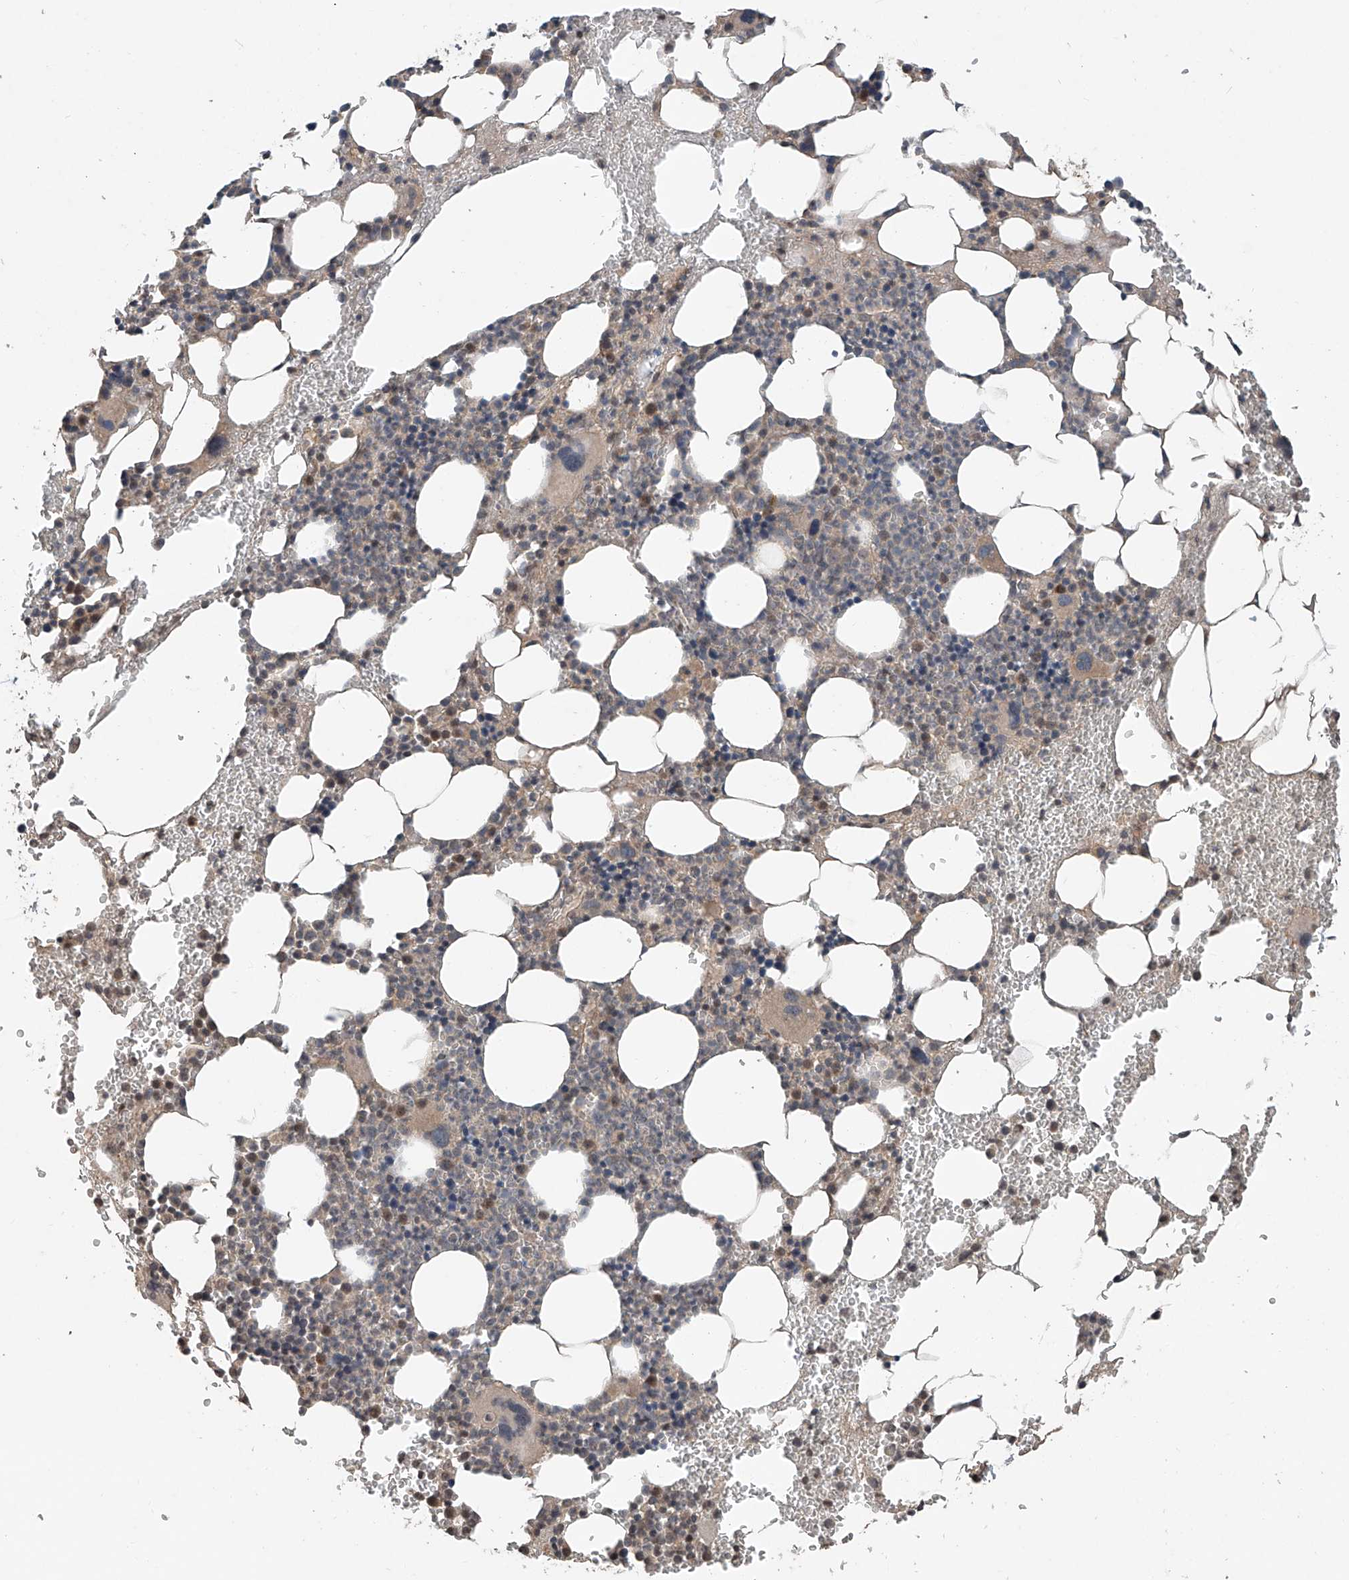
{"staining": {"intensity": "weak", "quantity": "25%-75%", "location": "cytoplasmic/membranous"}, "tissue": "bone marrow", "cell_type": "Hematopoietic cells", "image_type": "normal", "snomed": [{"axis": "morphology", "description": "Normal tissue, NOS"}, {"axis": "morphology", "description": "Inflammation, NOS"}, {"axis": "topography", "description": "Bone marrow"}], "caption": "Protein expression analysis of unremarkable bone marrow reveals weak cytoplasmic/membranous positivity in approximately 25%-75% of hematopoietic cells. The protein is stained brown, and the nuclei are stained in blue (DAB IHC with brightfield microscopy, high magnification).", "gene": "ADAM23", "patient": {"sex": "female", "age": 78}}